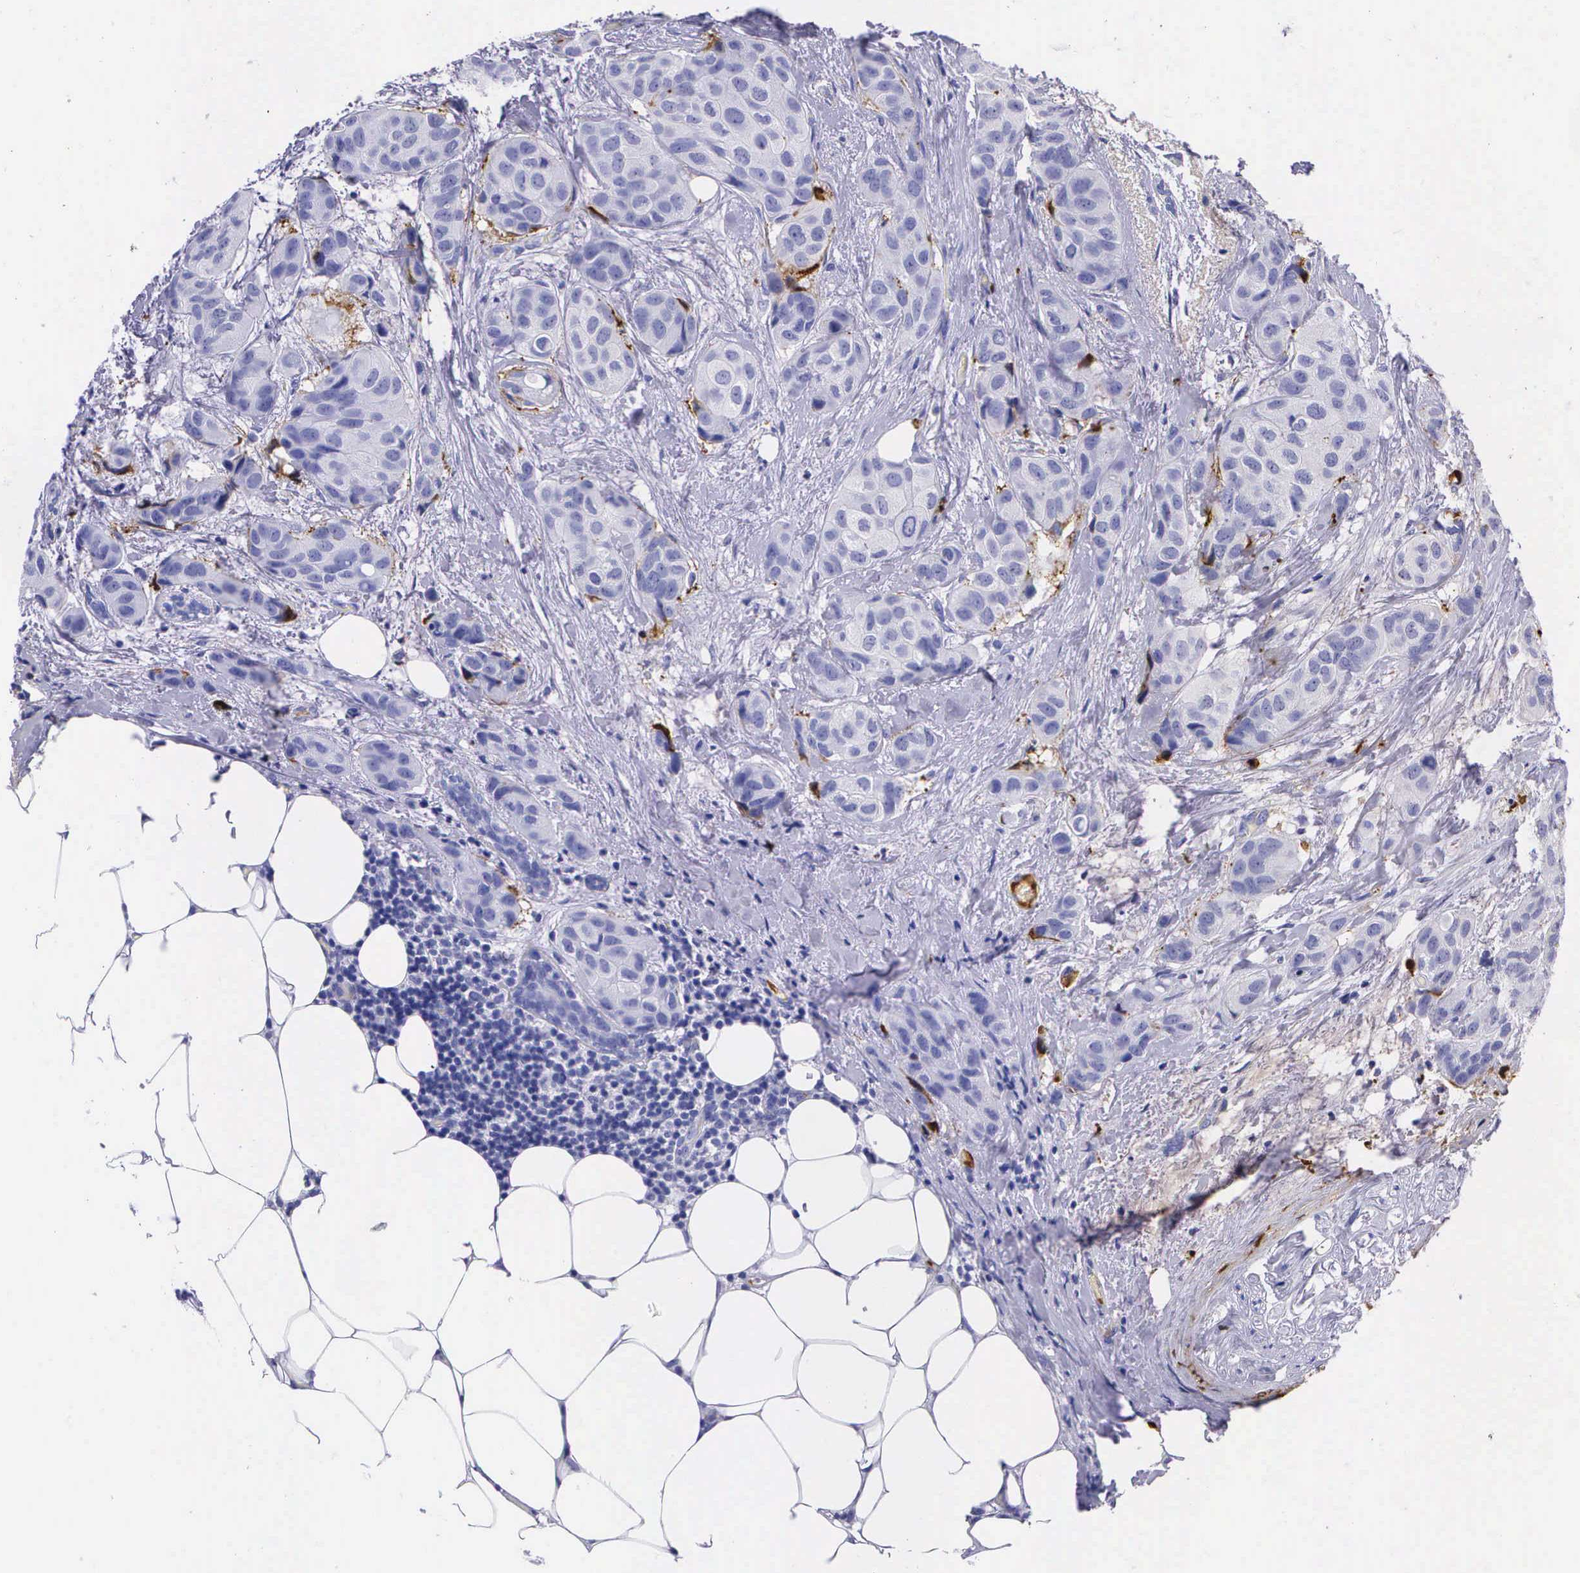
{"staining": {"intensity": "negative", "quantity": "none", "location": "none"}, "tissue": "breast cancer", "cell_type": "Tumor cells", "image_type": "cancer", "snomed": [{"axis": "morphology", "description": "Duct carcinoma"}, {"axis": "topography", "description": "Breast"}], "caption": "Immunohistochemical staining of breast infiltrating ductal carcinoma exhibits no significant positivity in tumor cells. The staining was performed using DAB to visualize the protein expression in brown, while the nuclei were stained in blue with hematoxylin (Magnification: 20x).", "gene": "PLG", "patient": {"sex": "female", "age": 68}}